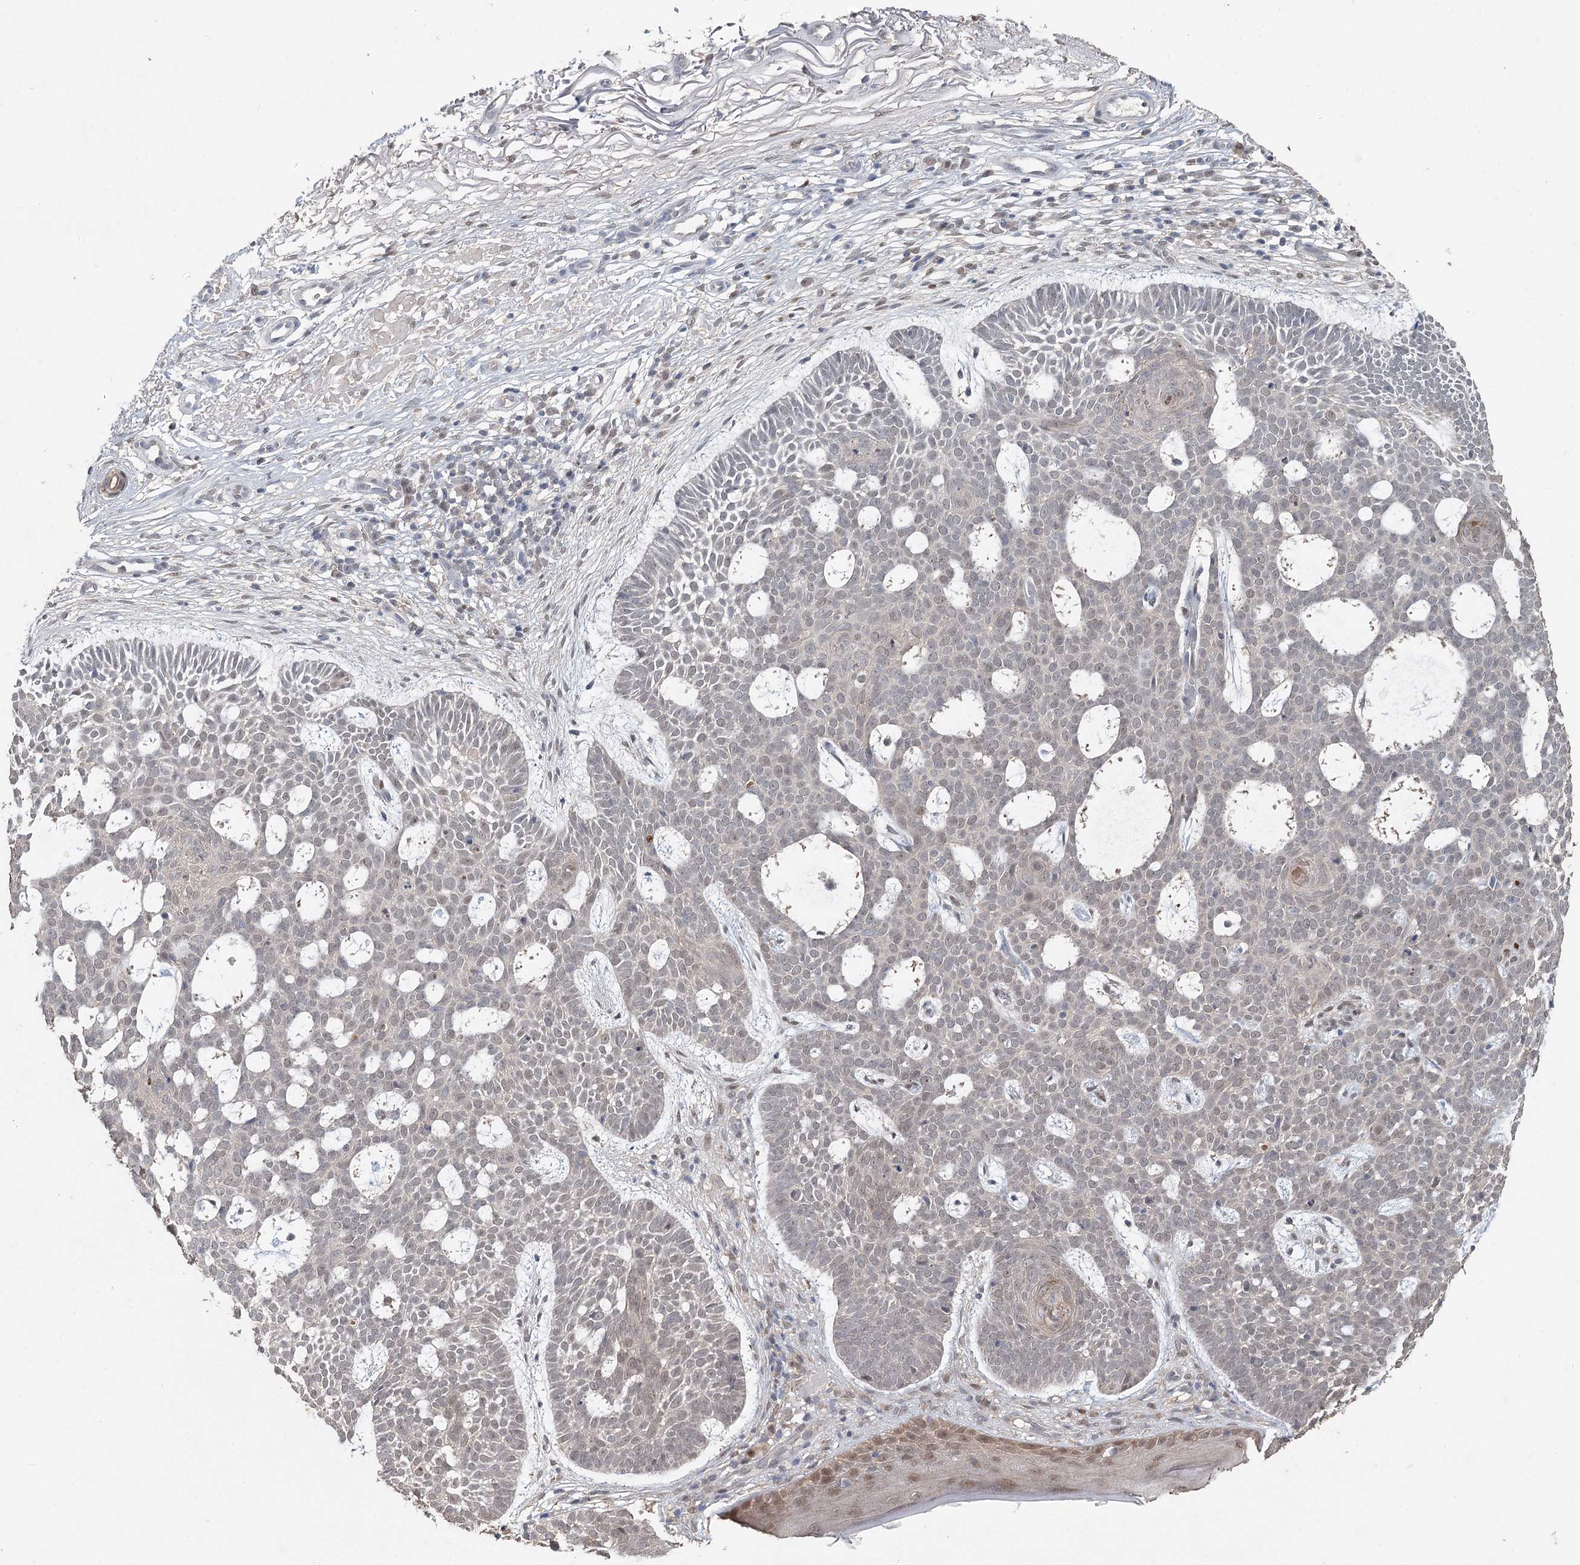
{"staining": {"intensity": "weak", "quantity": "<25%", "location": "nuclear"}, "tissue": "skin cancer", "cell_type": "Tumor cells", "image_type": "cancer", "snomed": [{"axis": "morphology", "description": "Basal cell carcinoma"}, {"axis": "topography", "description": "Skin"}], "caption": "Image shows no significant protein positivity in tumor cells of basal cell carcinoma (skin). (Brightfield microscopy of DAB immunohistochemistry at high magnification).", "gene": "ADK", "patient": {"sex": "male", "age": 85}}